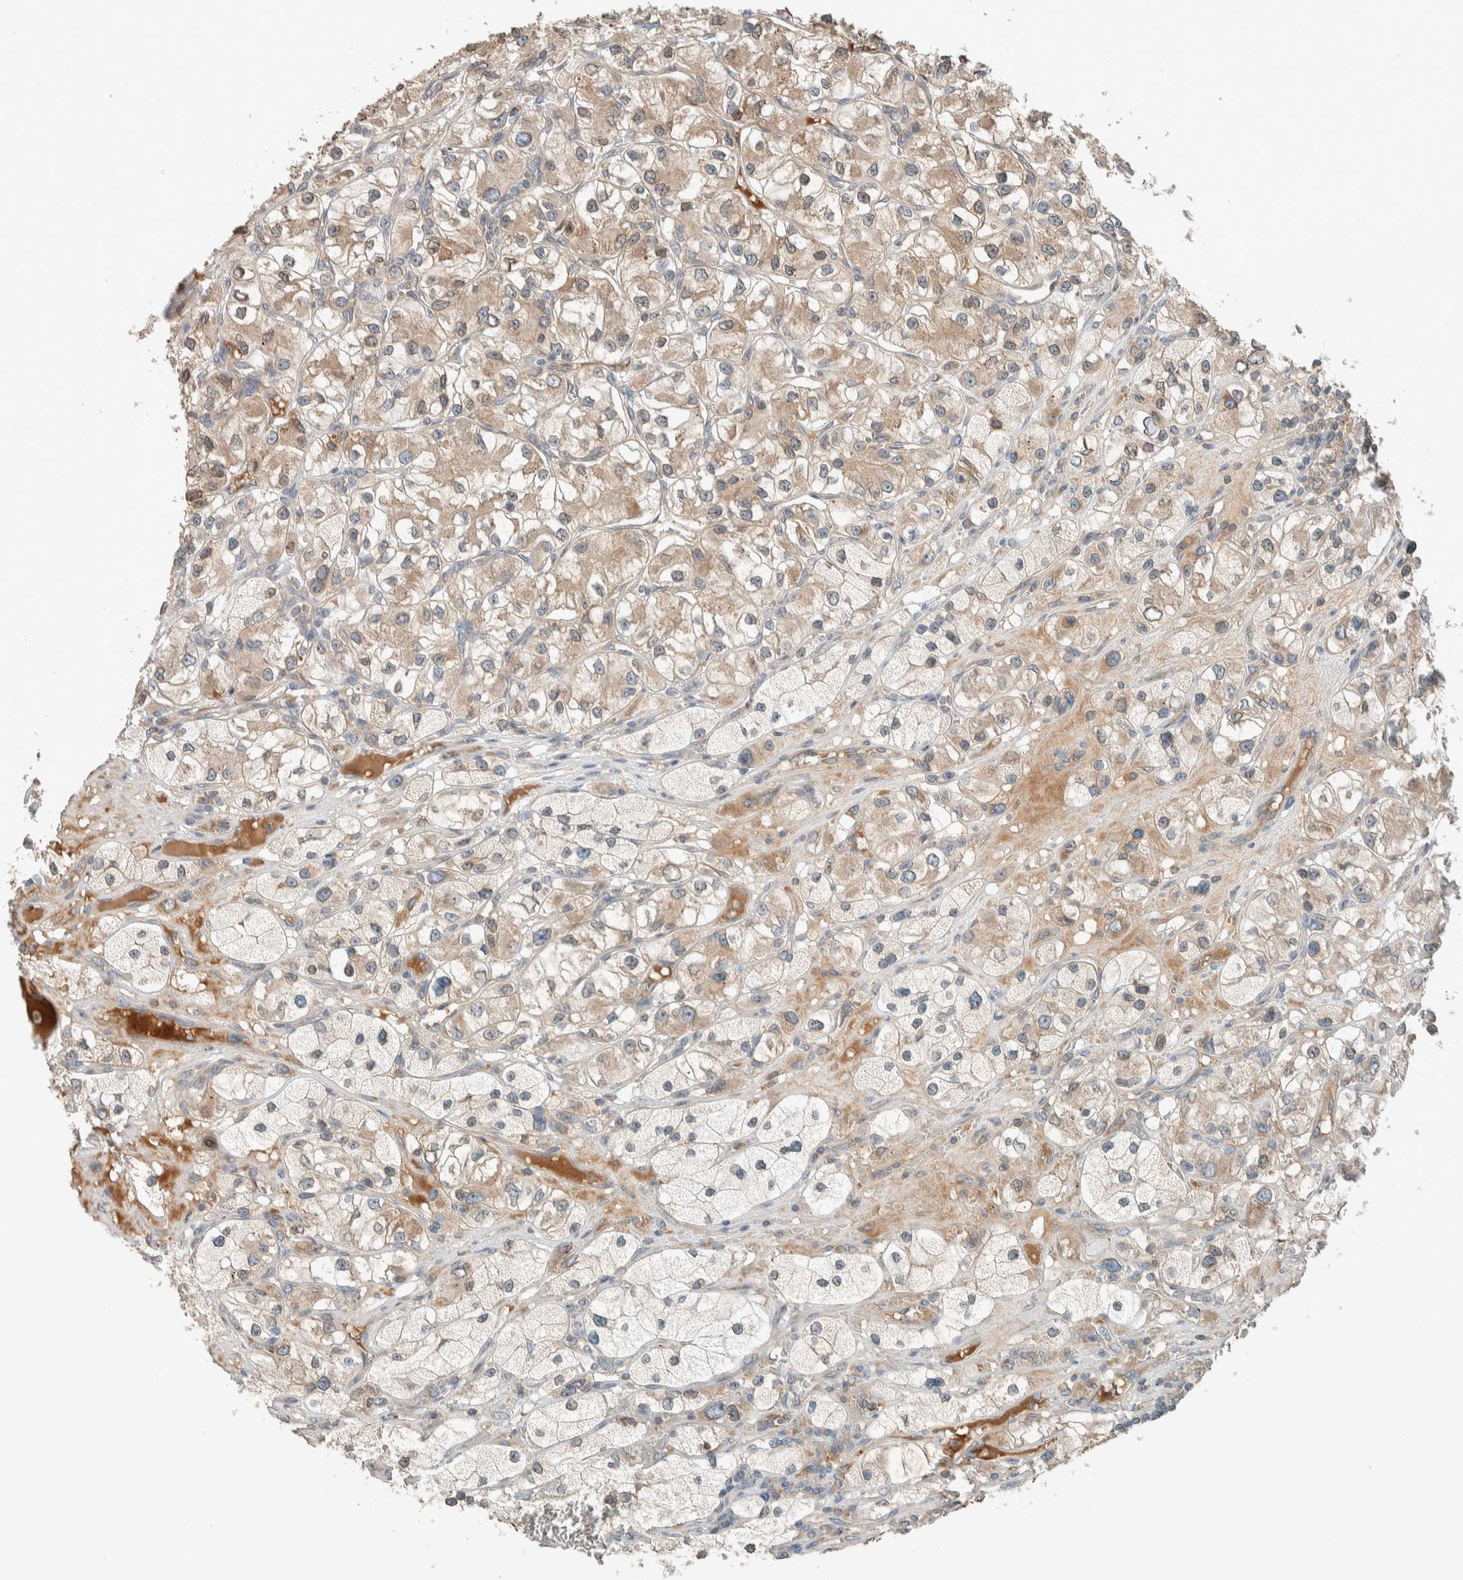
{"staining": {"intensity": "weak", "quantity": ">75%", "location": "cytoplasmic/membranous"}, "tissue": "renal cancer", "cell_type": "Tumor cells", "image_type": "cancer", "snomed": [{"axis": "morphology", "description": "Adenocarcinoma, NOS"}, {"axis": "topography", "description": "Kidney"}], "caption": "Renal cancer (adenocarcinoma) stained with a brown dye shows weak cytoplasmic/membranous positive positivity in about >75% of tumor cells.", "gene": "NBR1", "patient": {"sex": "female", "age": 57}}